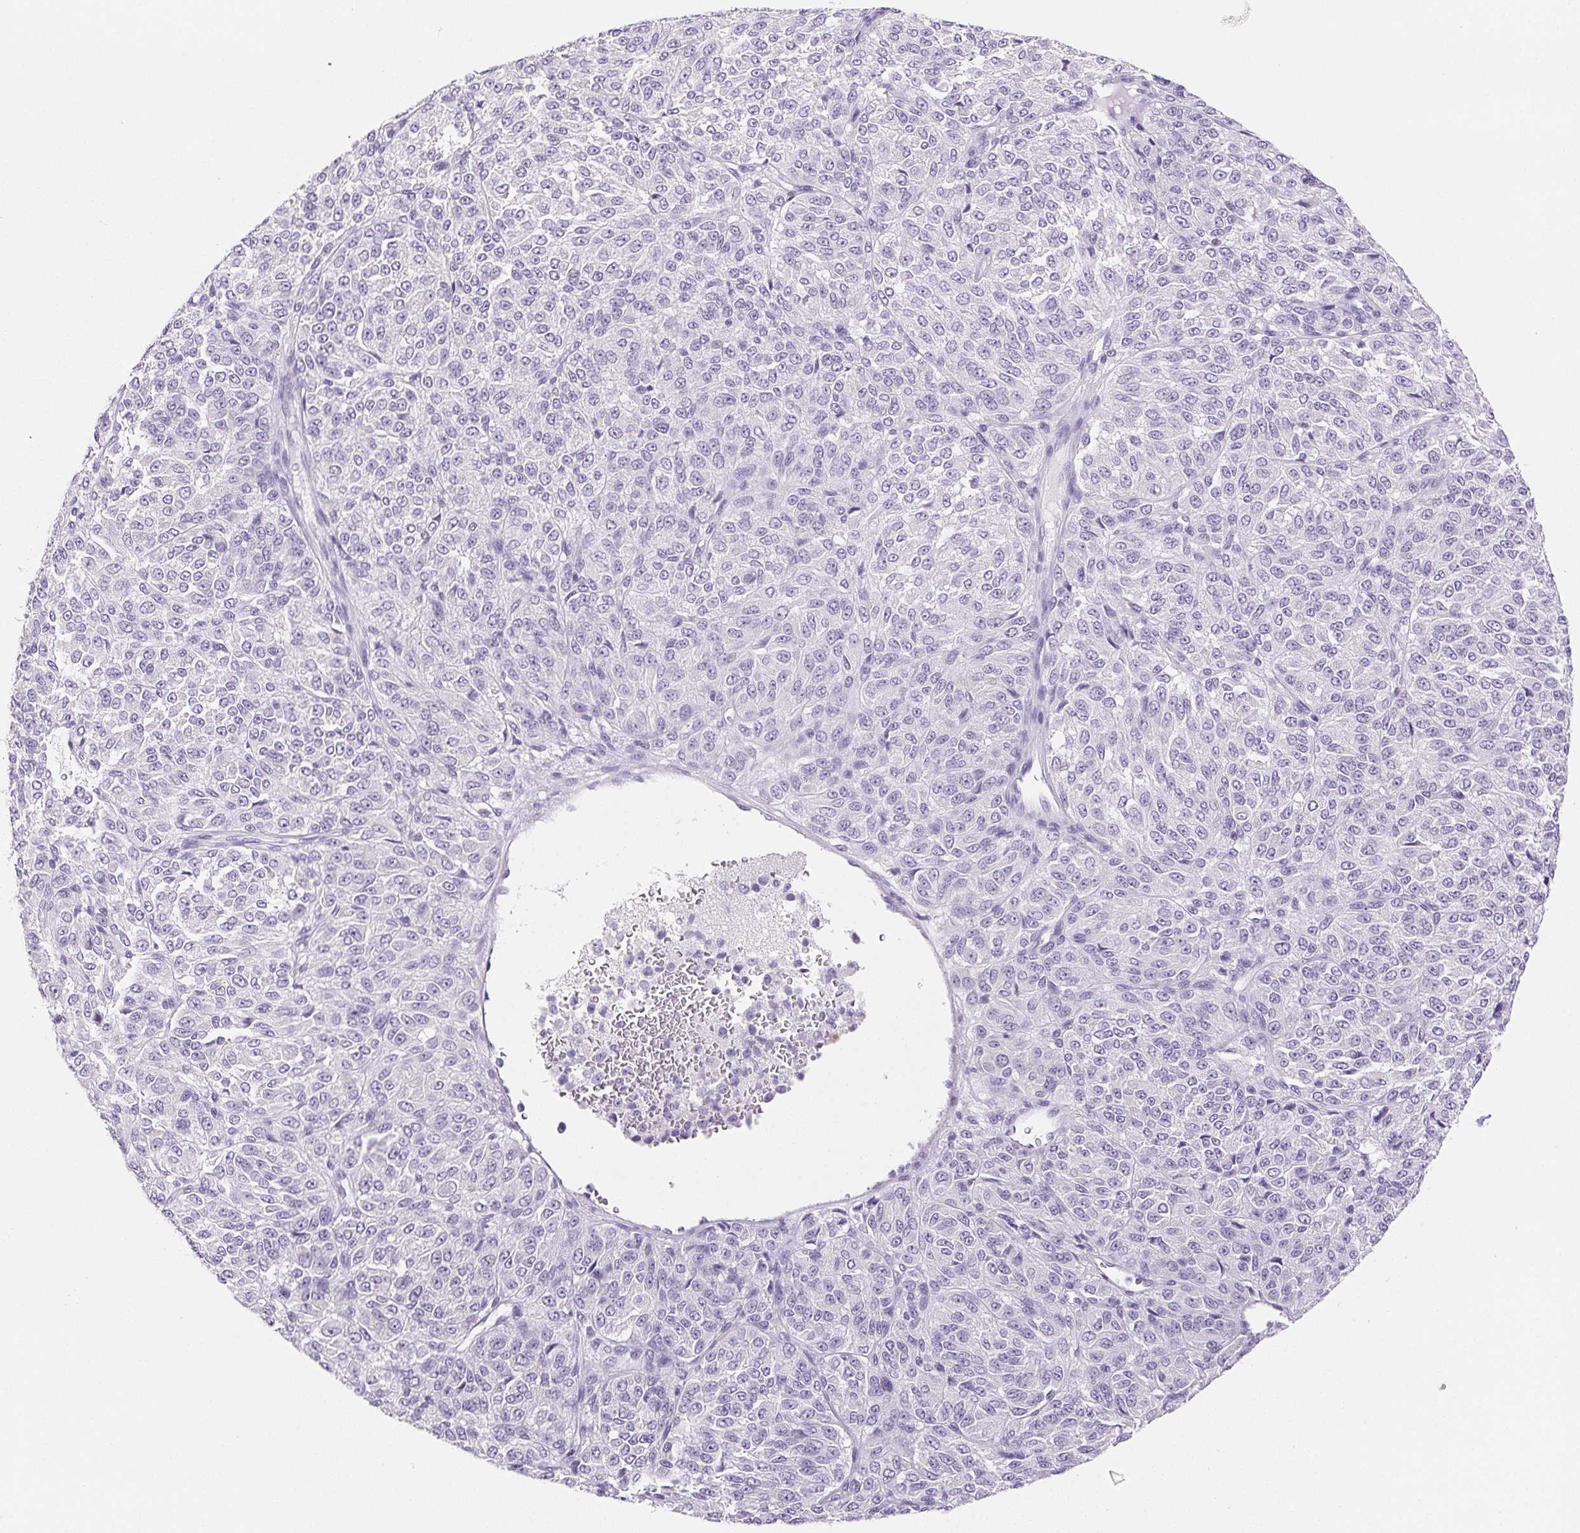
{"staining": {"intensity": "negative", "quantity": "none", "location": "none"}, "tissue": "melanoma", "cell_type": "Tumor cells", "image_type": "cancer", "snomed": [{"axis": "morphology", "description": "Malignant melanoma, Metastatic site"}, {"axis": "topography", "description": "Brain"}], "caption": "Immunohistochemical staining of human malignant melanoma (metastatic site) exhibits no significant expression in tumor cells.", "gene": "BEND2", "patient": {"sex": "female", "age": 56}}